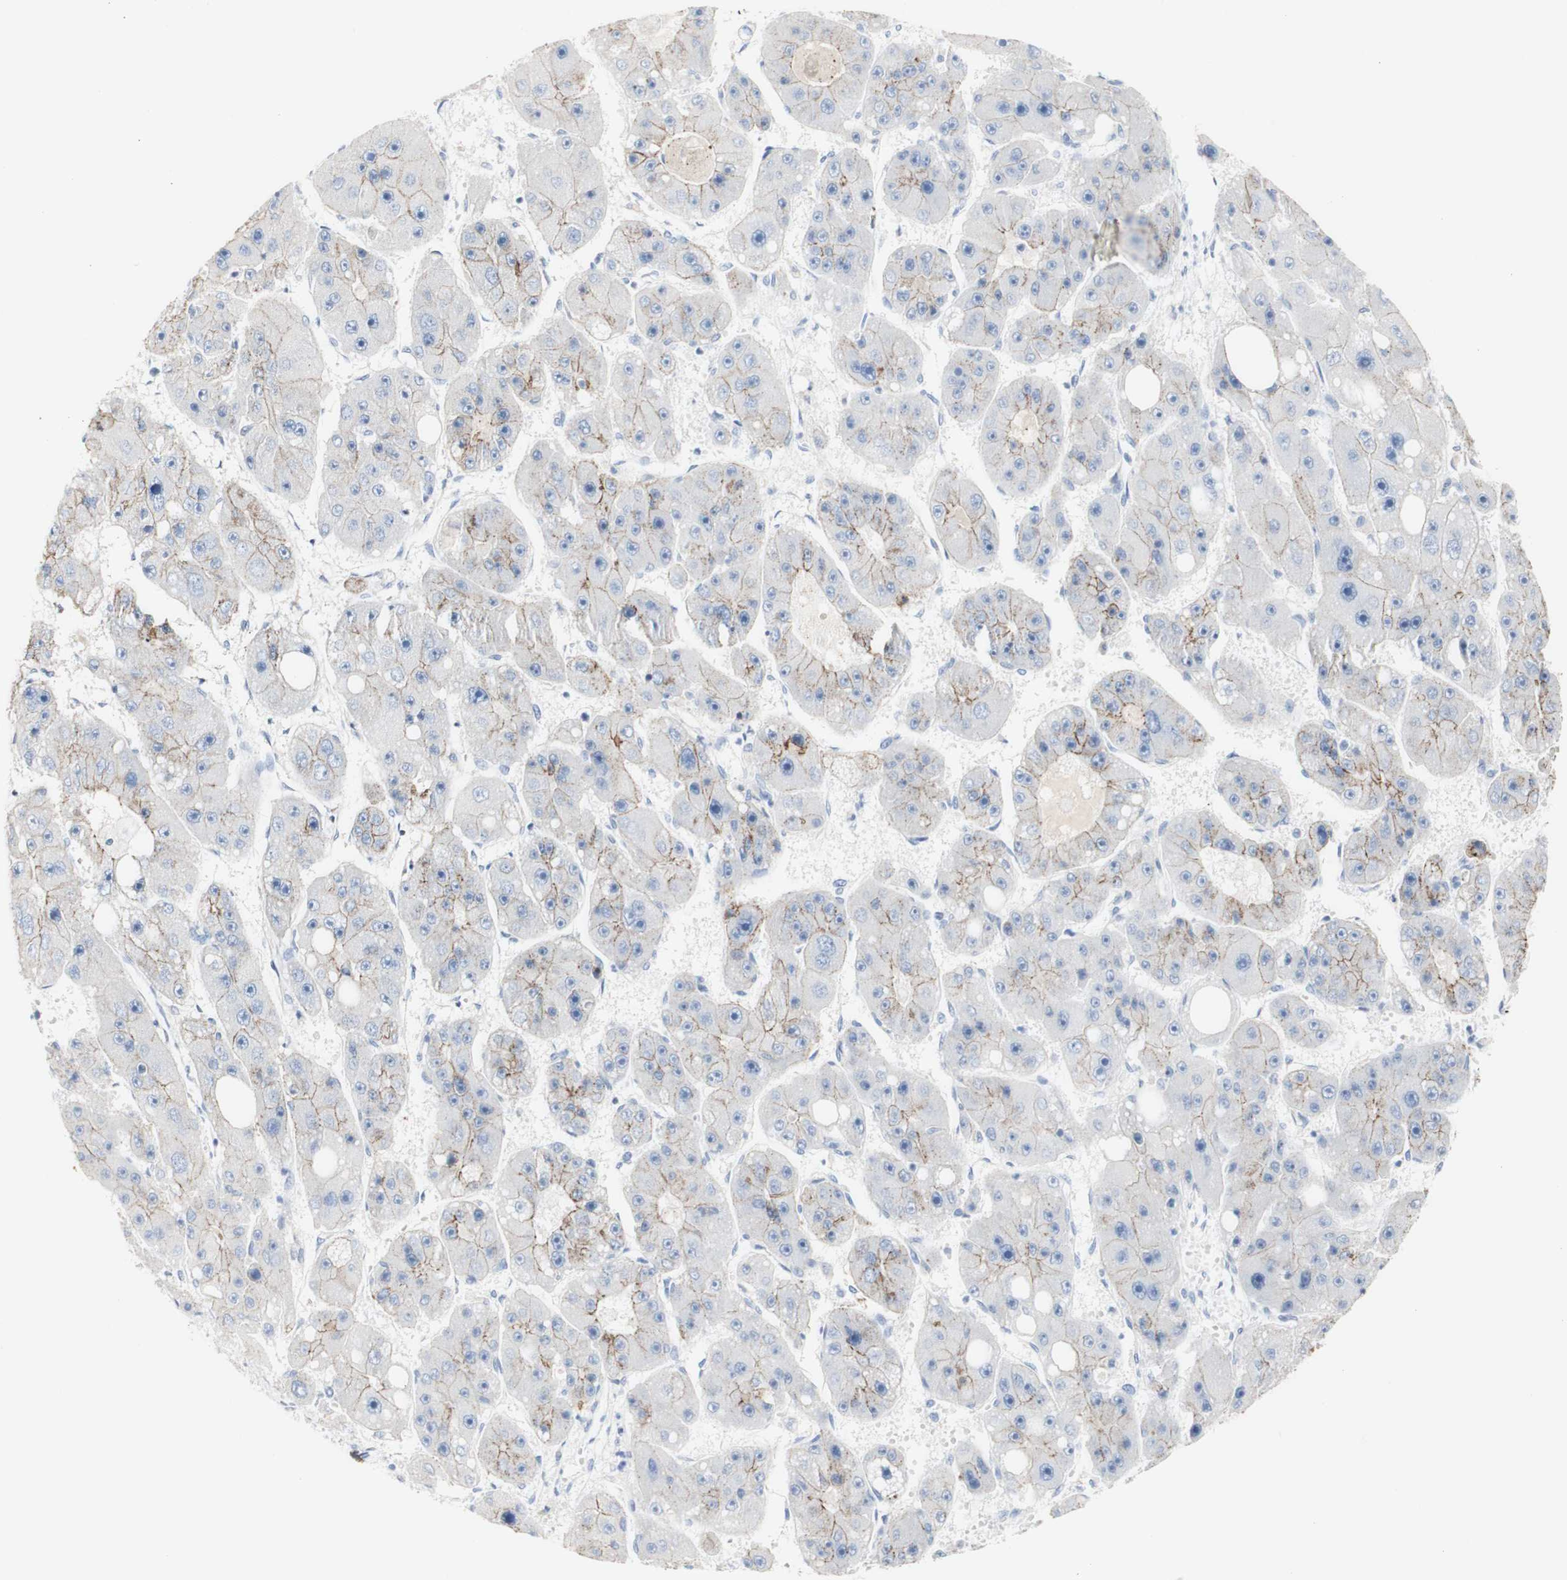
{"staining": {"intensity": "moderate", "quantity": "25%-75%", "location": "cytoplasmic/membranous"}, "tissue": "liver cancer", "cell_type": "Tumor cells", "image_type": "cancer", "snomed": [{"axis": "morphology", "description": "Carcinoma, Hepatocellular, NOS"}, {"axis": "topography", "description": "Liver"}], "caption": "Liver cancer stained for a protein (brown) demonstrates moderate cytoplasmic/membranous positive staining in about 25%-75% of tumor cells.", "gene": "DSC2", "patient": {"sex": "female", "age": 61}}